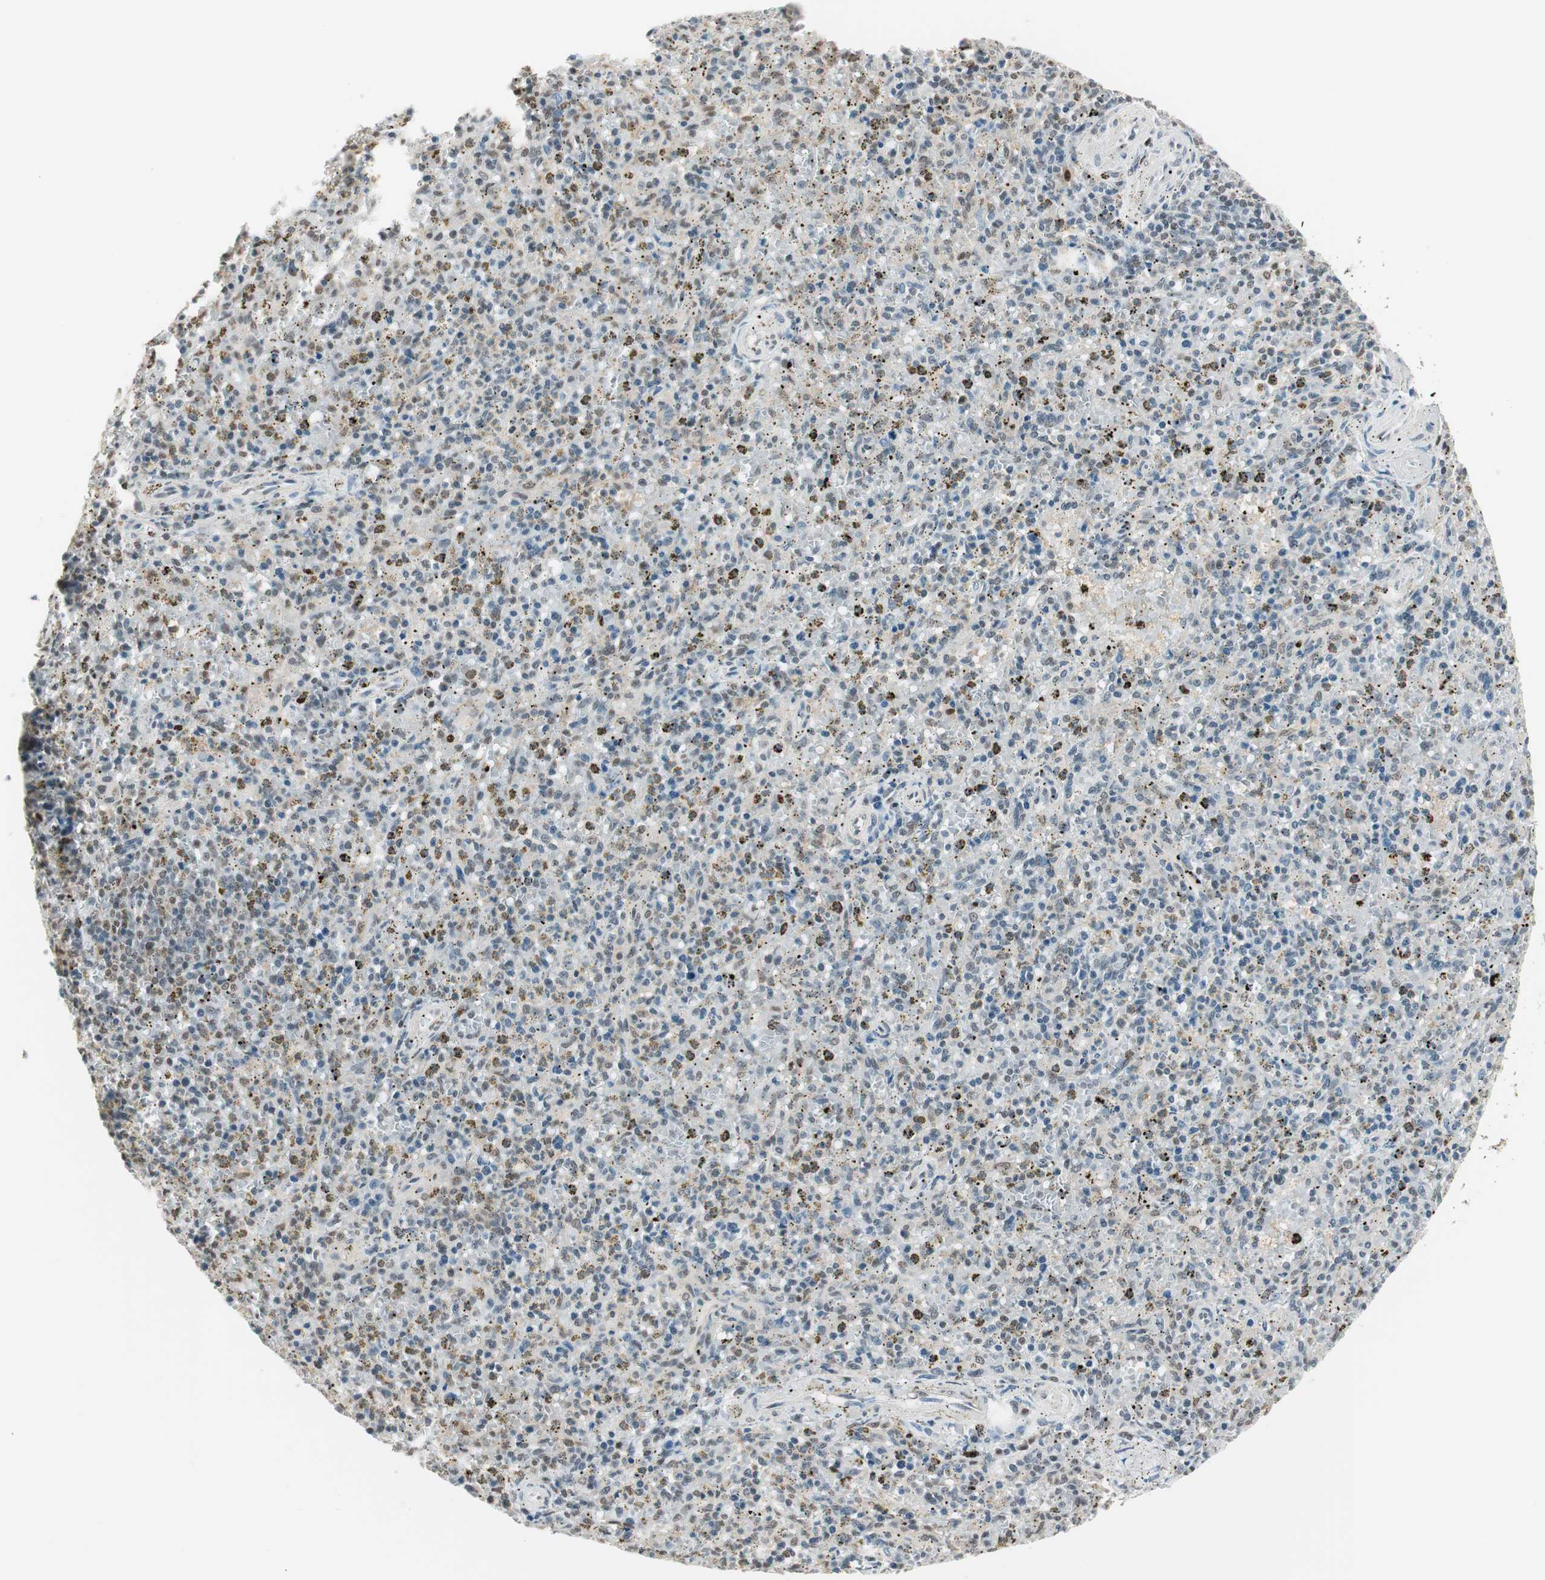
{"staining": {"intensity": "weak", "quantity": "<25%", "location": "nuclear"}, "tissue": "spleen", "cell_type": "Cells in red pulp", "image_type": "normal", "snomed": [{"axis": "morphology", "description": "Normal tissue, NOS"}, {"axis": "topography", "description": "Spleen"}], "caption": "High power microscopy photomicrograph of an IHC image of benign spleen, revealing no significant staining in cells in red pulp.", "gene": "LONP2", "patient": {"sex": "male", "age": 72}}